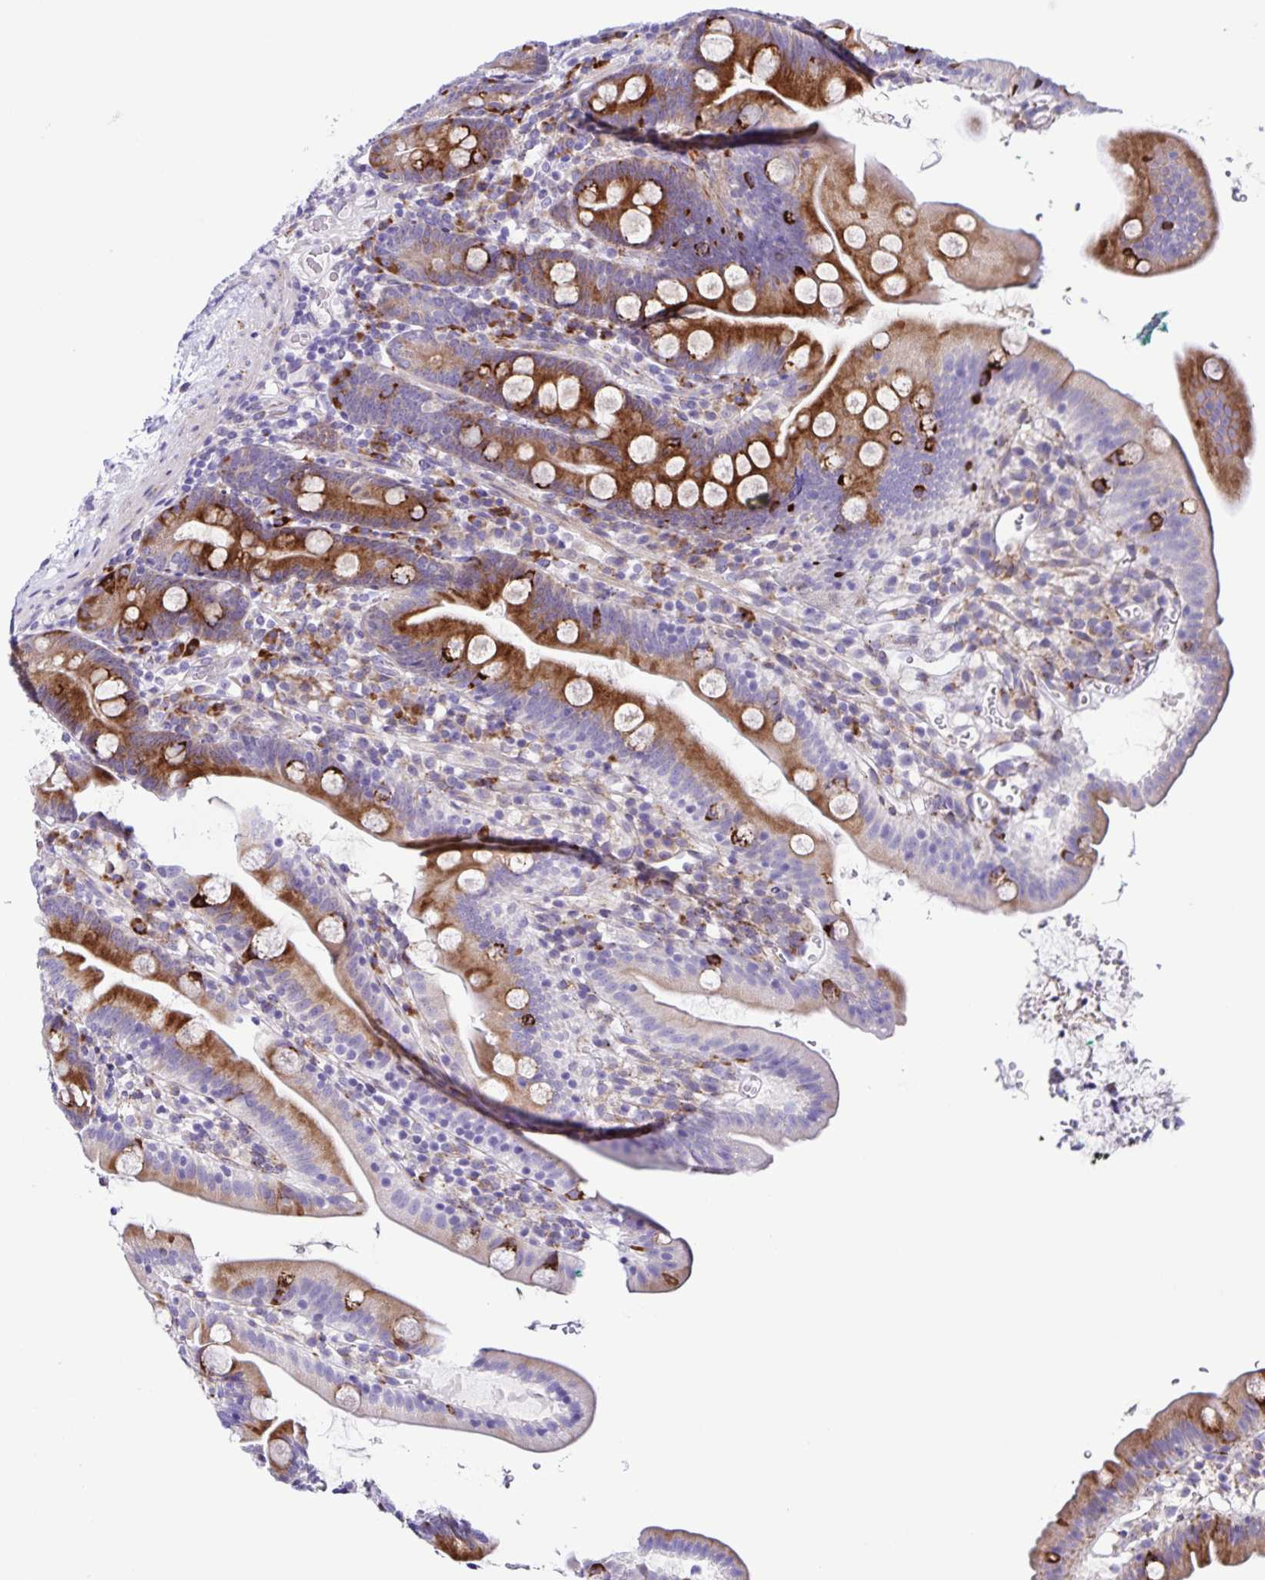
{"staining": {"intensity": "strong", "quantity": "25%-75%", "location": "cytoplasmic/membranous"}, "tissue": "duodenum", "cell_type": "Glandular cells", "image_type": "normal", "snomed": [{"axis": "morphology", "description": "Normal tissue, NOS"}, {"axis": "topography", "description": "Duodenum"}], "caption": "Protein expression analysis of benign duodenum demonstrates strong cytoplasmic/membranous expression in approximately 25%-75% of glandular cells.", "gene": "OSBPL5", "patient": {"sex": "female", "age": 67}}